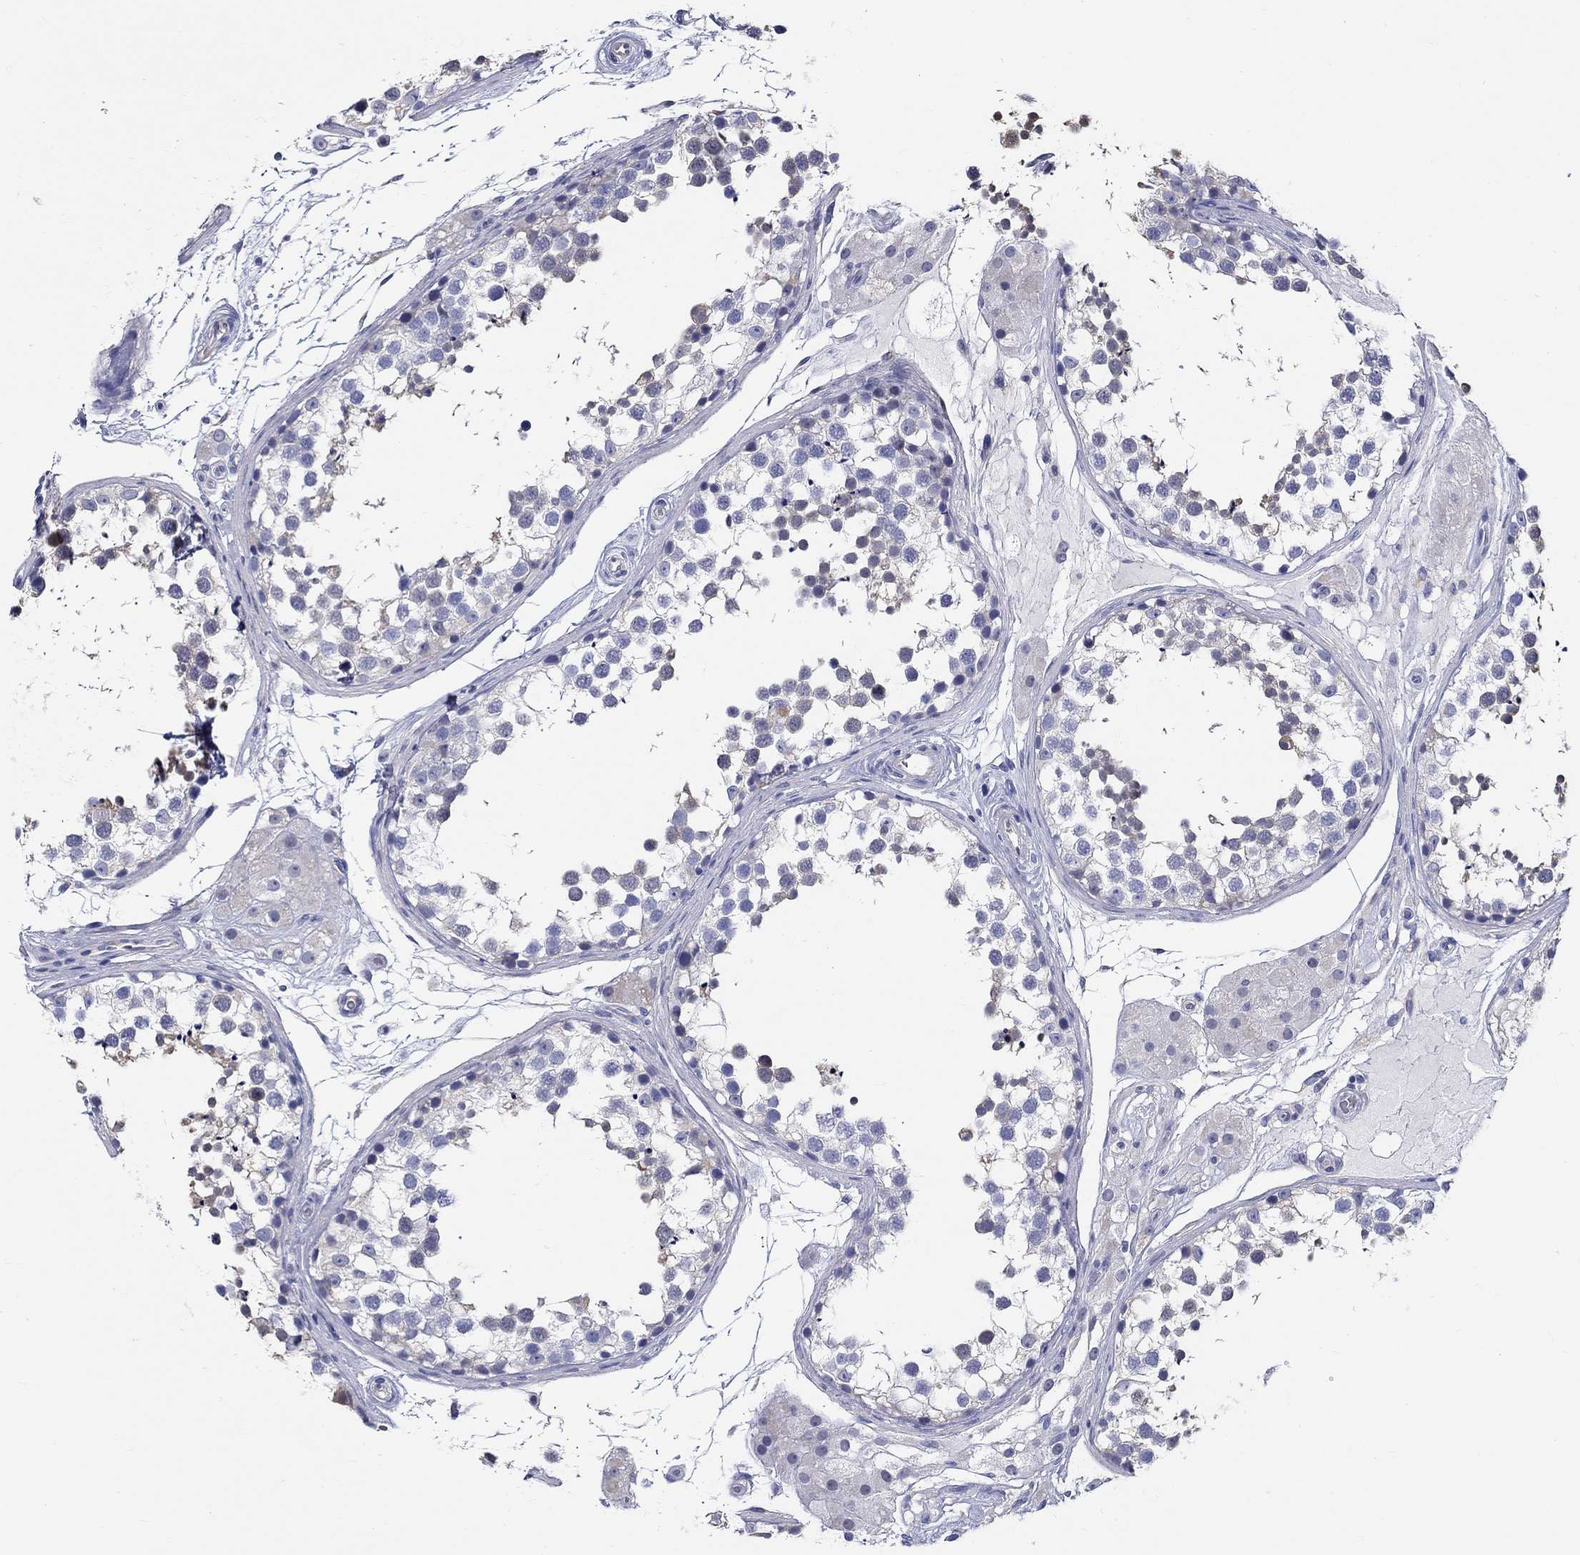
{"staining": {"intensity": "weak", "quantity": "<25%", "location": "cytoplasmic/membranous"}, "tissue": "testis", "cell_type": "Cells in seminiferous ducts", "image_type": "normal", "snomed": [{"axis": "morphology", "description": "Normal tissue, NOS"}, {"axis": "morphology", "description": "Seminoma, NOS"}, {"axis": "topography", "description": "Testis"}], "caption": "The histopathology image exhibits no significant staining in cells in seminiferous ducts of testis. (DAB immunohistochemistry with hematoxylin counter stain).", "gene": "CRYGS", "patient": {"sex": "male", "age": 65}}